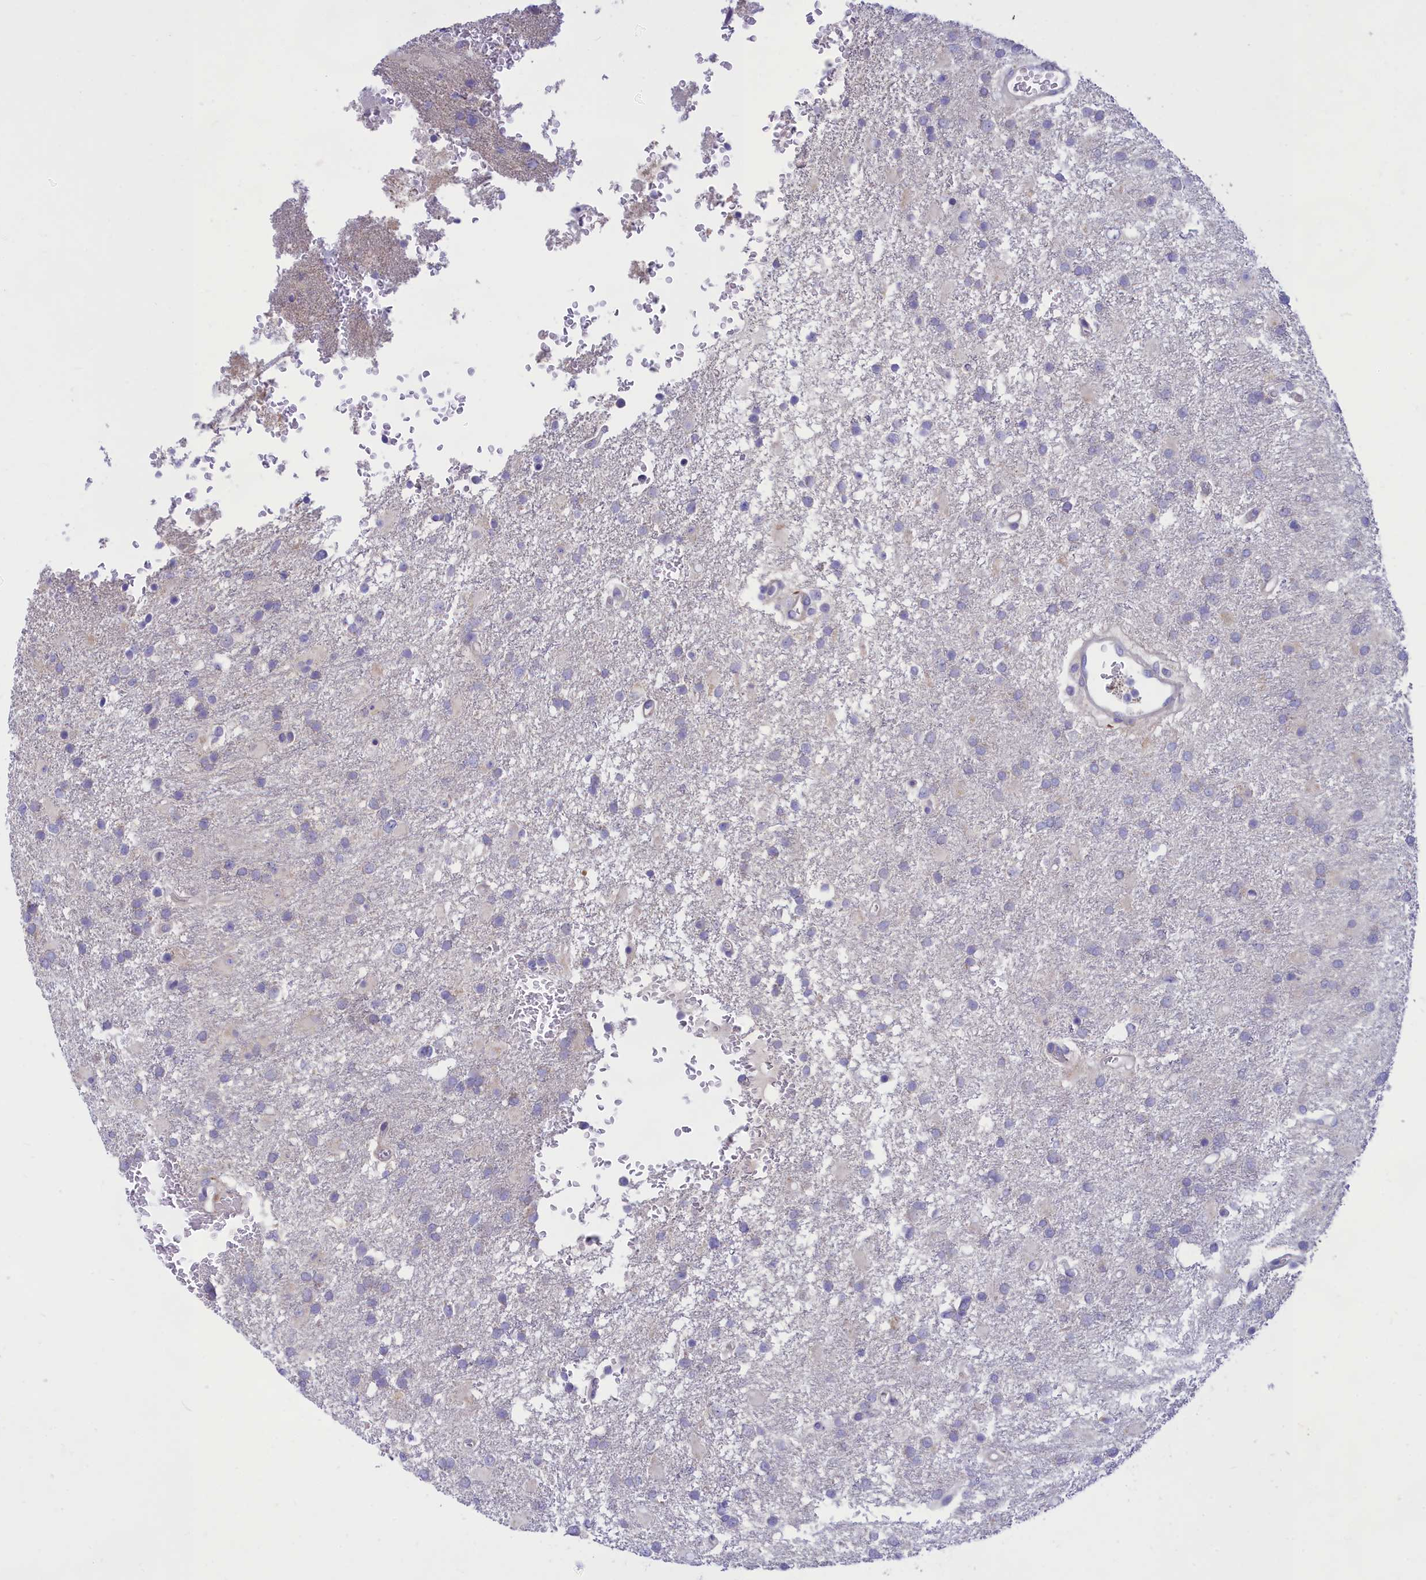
{"staining": {"intensity": "negative", "quantity": "none", "location": "none"}, "tissue": "glioma", "cell_type": "Tumor cells", "image_type": "cancer", "snomed": [{"axis": "morphology", "description": "Glioma, malignant, High grade"}, {"axis": "topography", "description": "Brain"}], "caption": "The histopathology image reveals no significant positivity in tumor cells of malignant glioma (high-grade). (DAB IHC visualized using brightfield microscopy, high magnification).", "gene": "TMEM30B", "patient": {"sex": "female", "age": 74}}